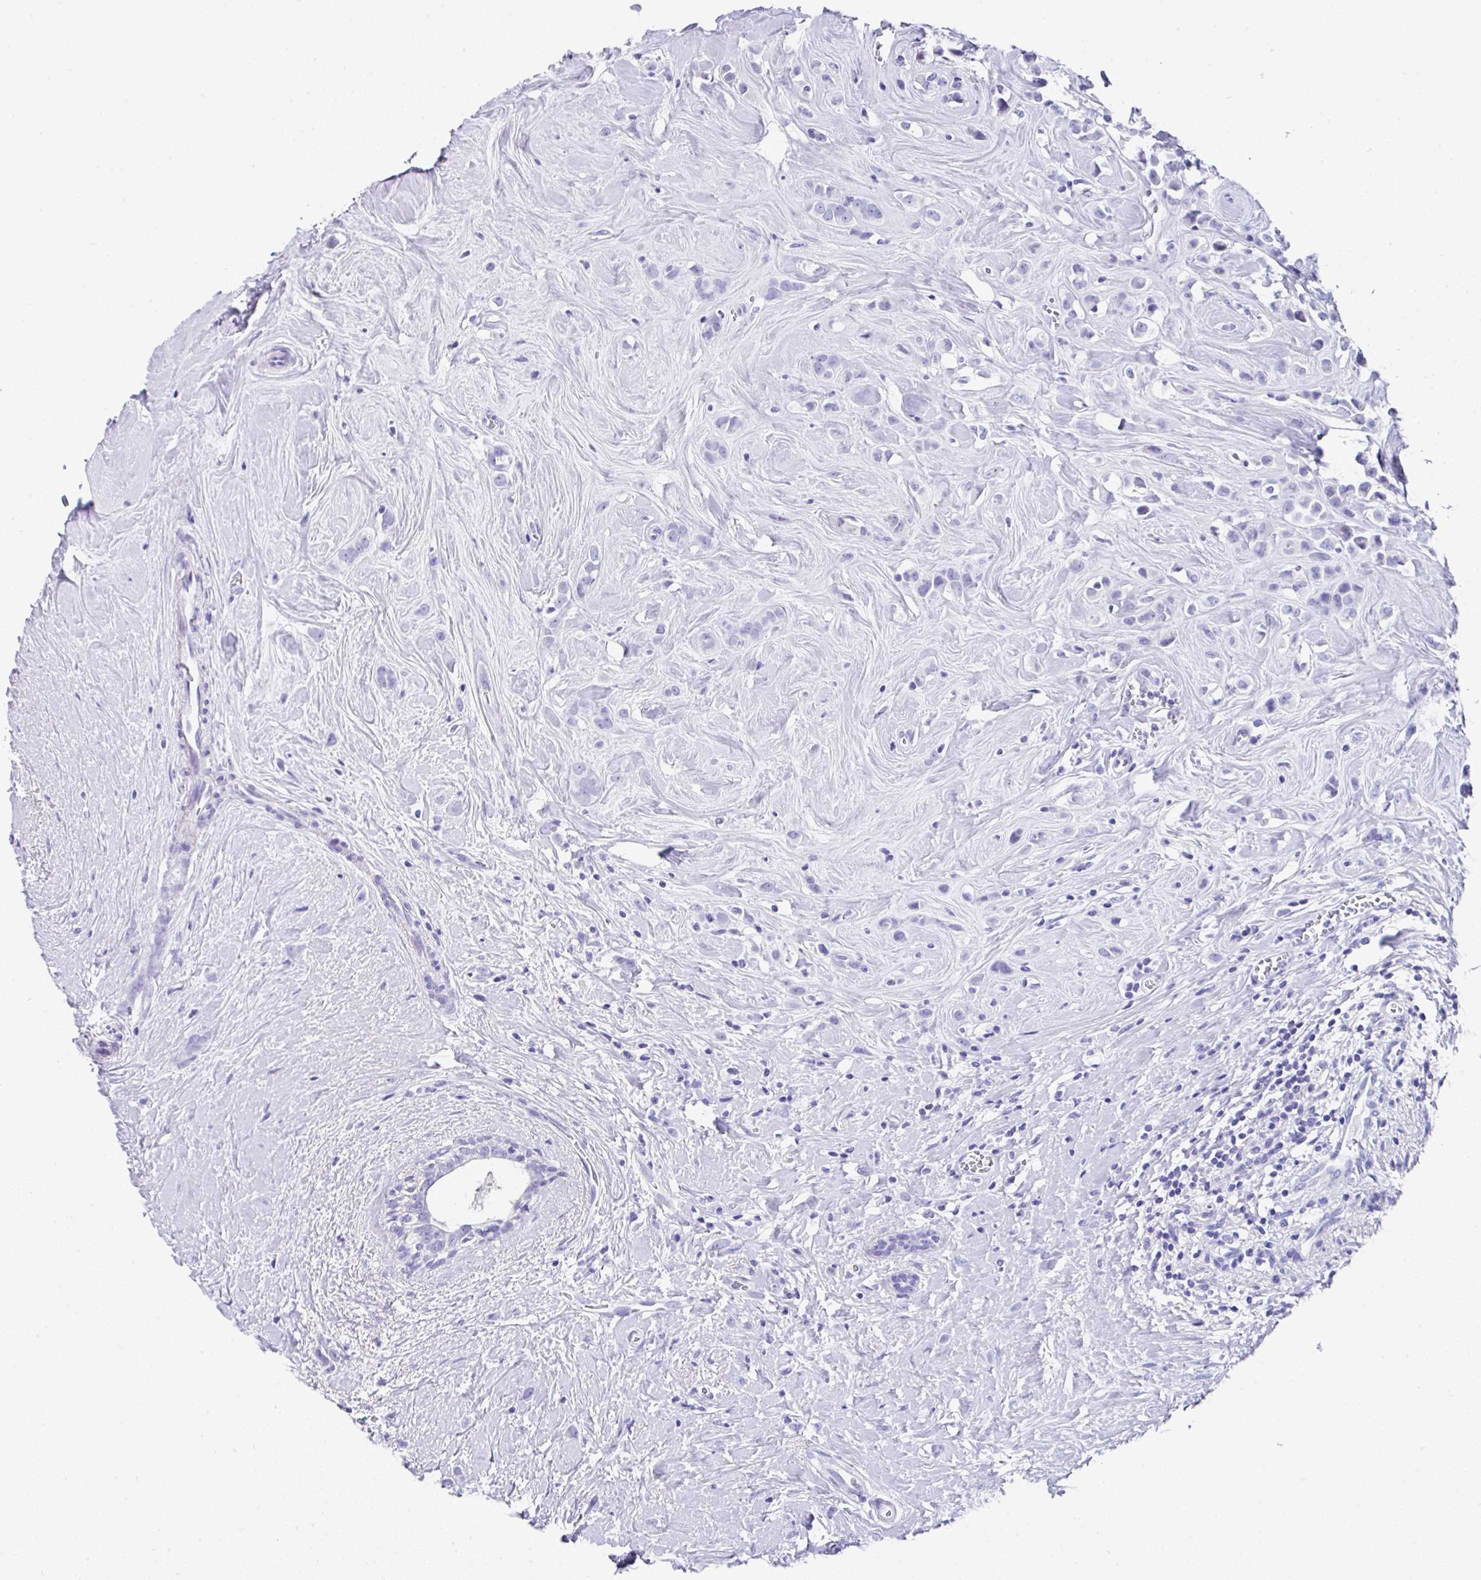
{"staining": {"intensity": "negative", "quantity": "none", "location": "none"}, "tissue": "breast cancer", "cell_type": "Tumor cells", "image_type": "cancer", "snomed": [{"axis": "morphology", "description": "Duct carcinoma"}, {"axis": "topography", "description": "Breast"}], "caption": "An IHC histopathology image of infiltrating ductal carcinoma (breast) is shown. There is no staining in tumor cells of infiltrating ductal carcinoma (breast).", "gene": "UGT3A1", "patient": {"sex": "female", "age": 80}}